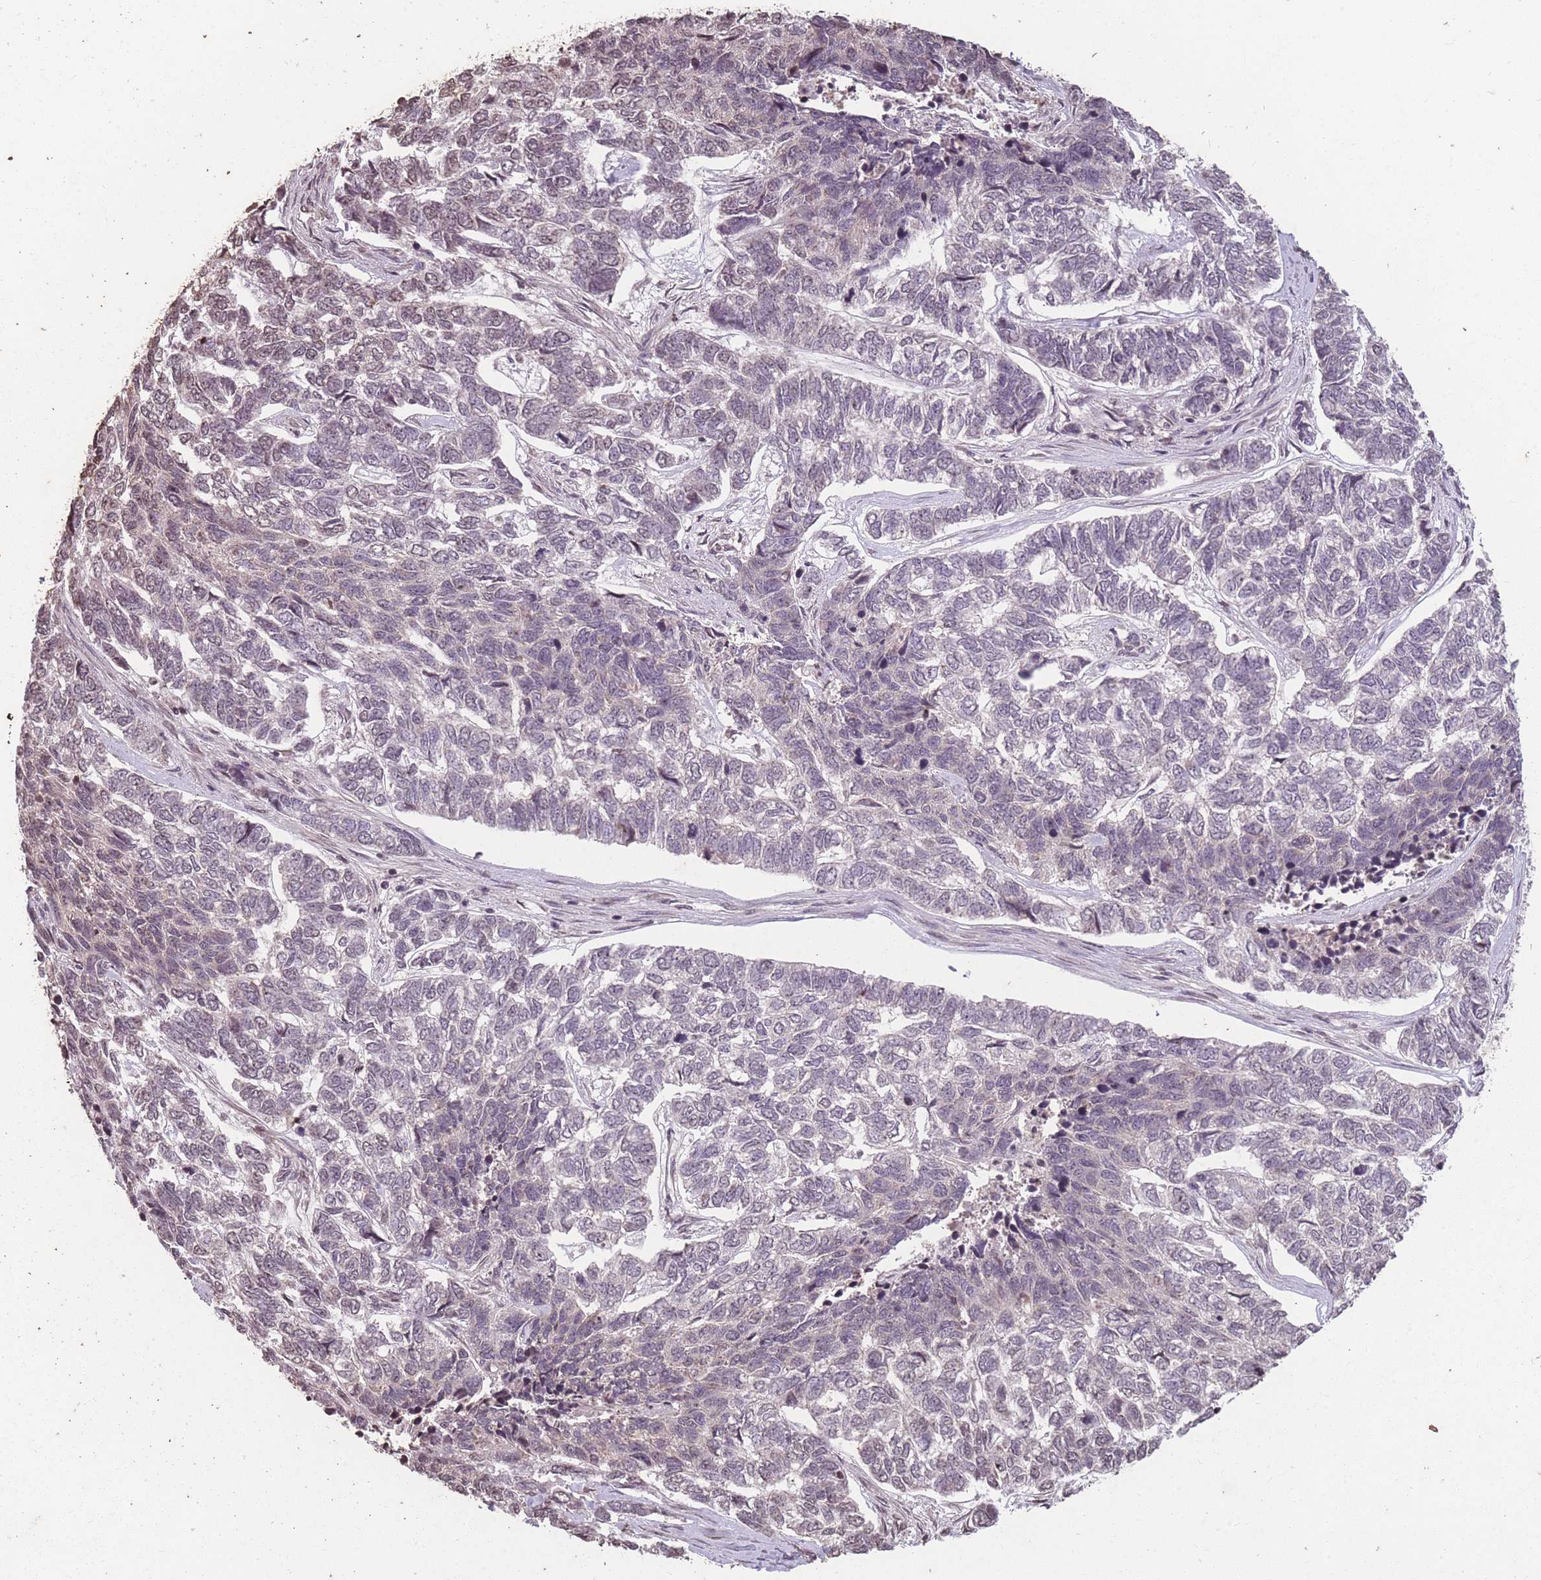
{"staining": {"intensity": "negative", "quantity": "none", "location": "none"}, "tissue": "skin cancer", "cell_type": "Tumor cells", "image_type": "cancer", "snomed": [{"axis": "morphology", "description": "Basal cell carcinoma"}, {"axis": "topography", "description": "Skin"}], "caption": "The image reveals no significant expression in tumor cells of basal cell carcinoma (skin). (DAB immunohistochemistry (IHC), high magnification).", "gene": "GGT5", "patient": {"sex": "female", "age": 65}}